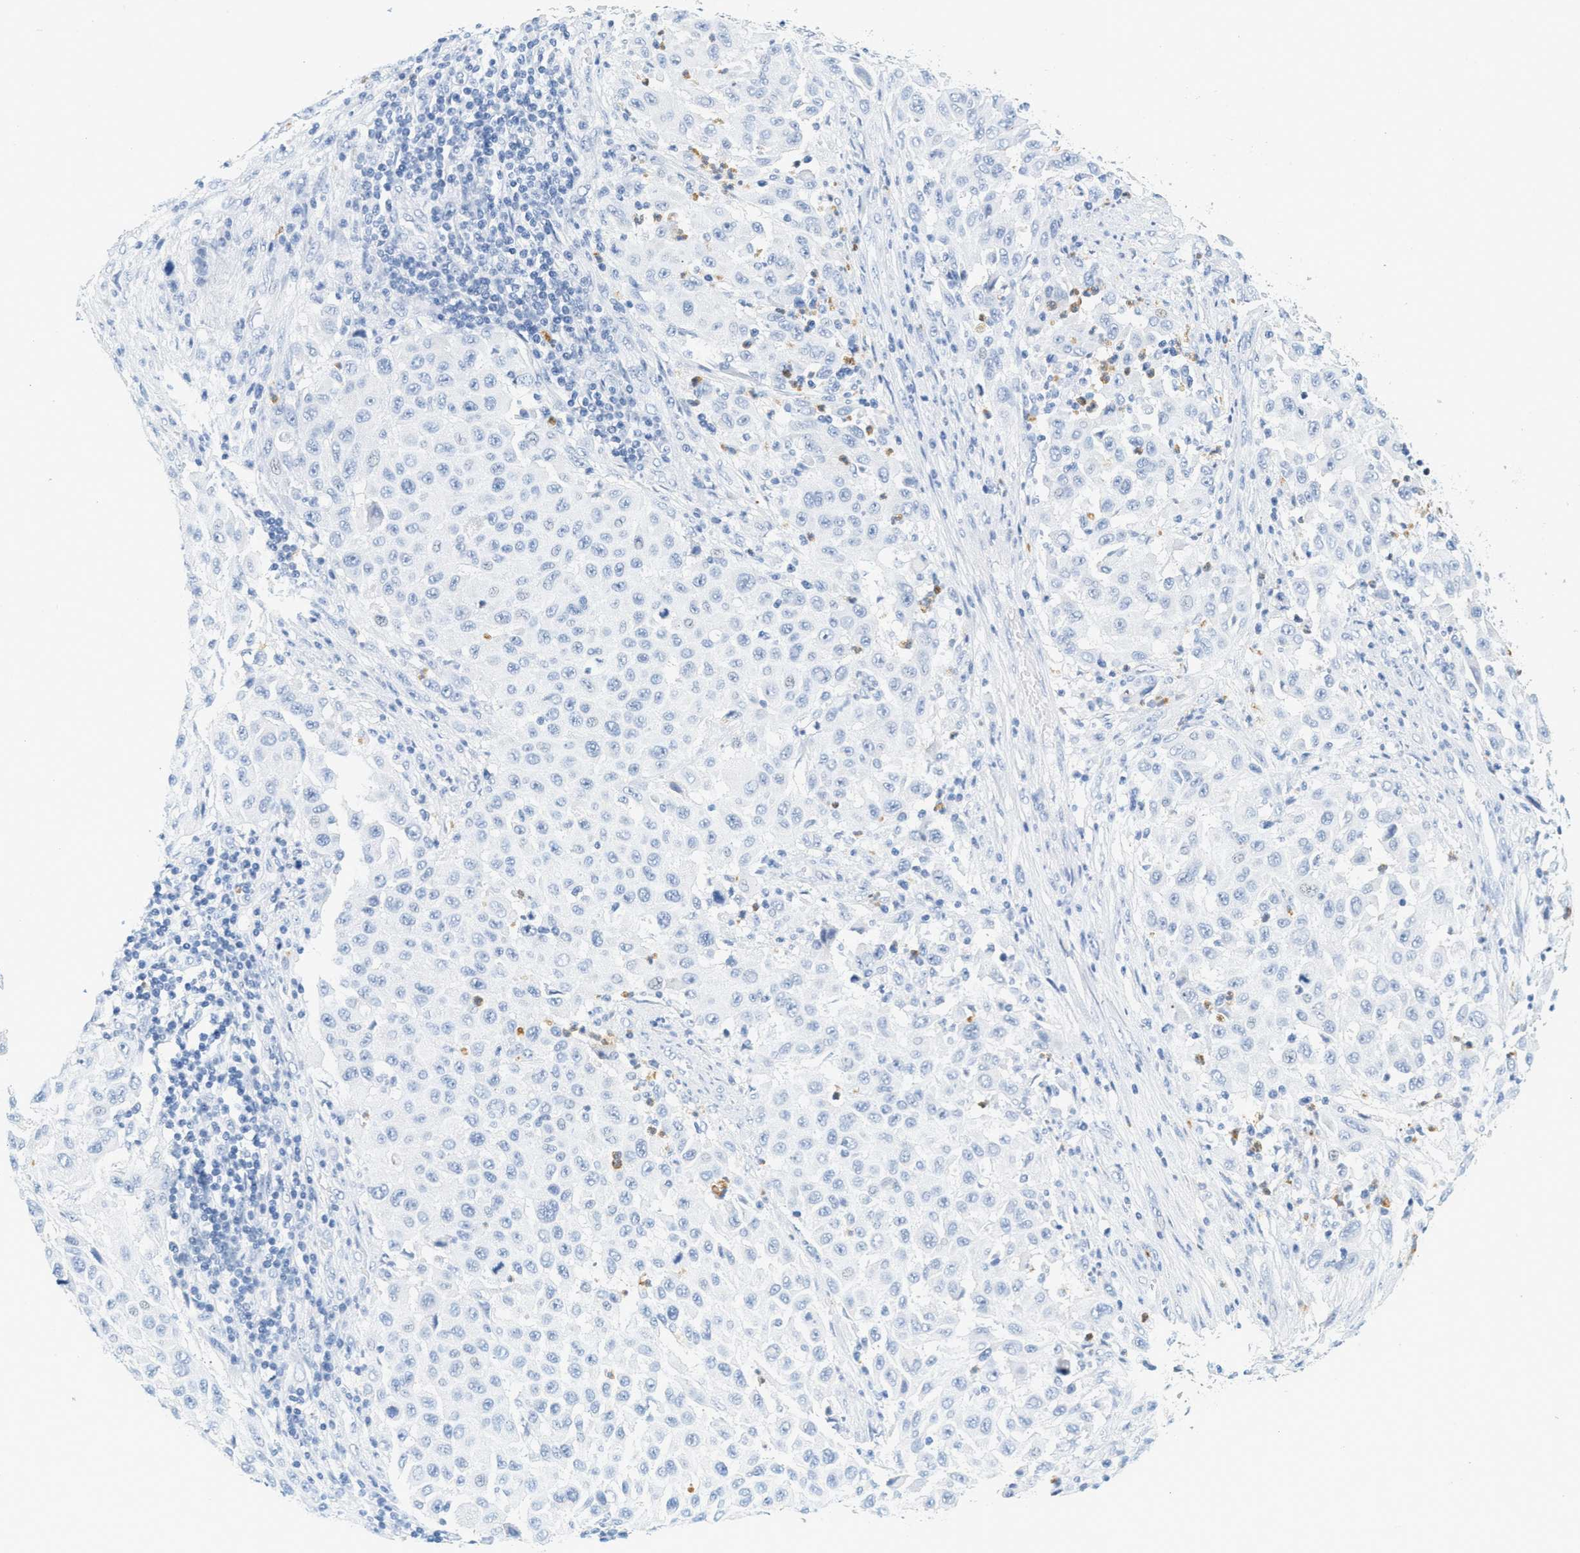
{"staining": {"intensity": "negative", "quantity": "none", "location": "none"}, "tissue": "melanoma", "cell_type": "Tumor cells", "image_type": "cancer", "snomed": [{"axis": "morphology", "description": "Malignant melanoma, Metastatic site"}, {"axis": "topography", "description": "Lymph node"}], "caption": "IHC micrograph of neoplastic tissue: human malignant melanoma (metastatic site) stained with DAB (3,3'-diaminobenzidine) demonstrates no significant protein expression in tumor cells. (DAB IHC visualized using brightfield microscopy, high magnification).", "gene": "LCN2", "patient": {"sex": "male", "age": 61}}